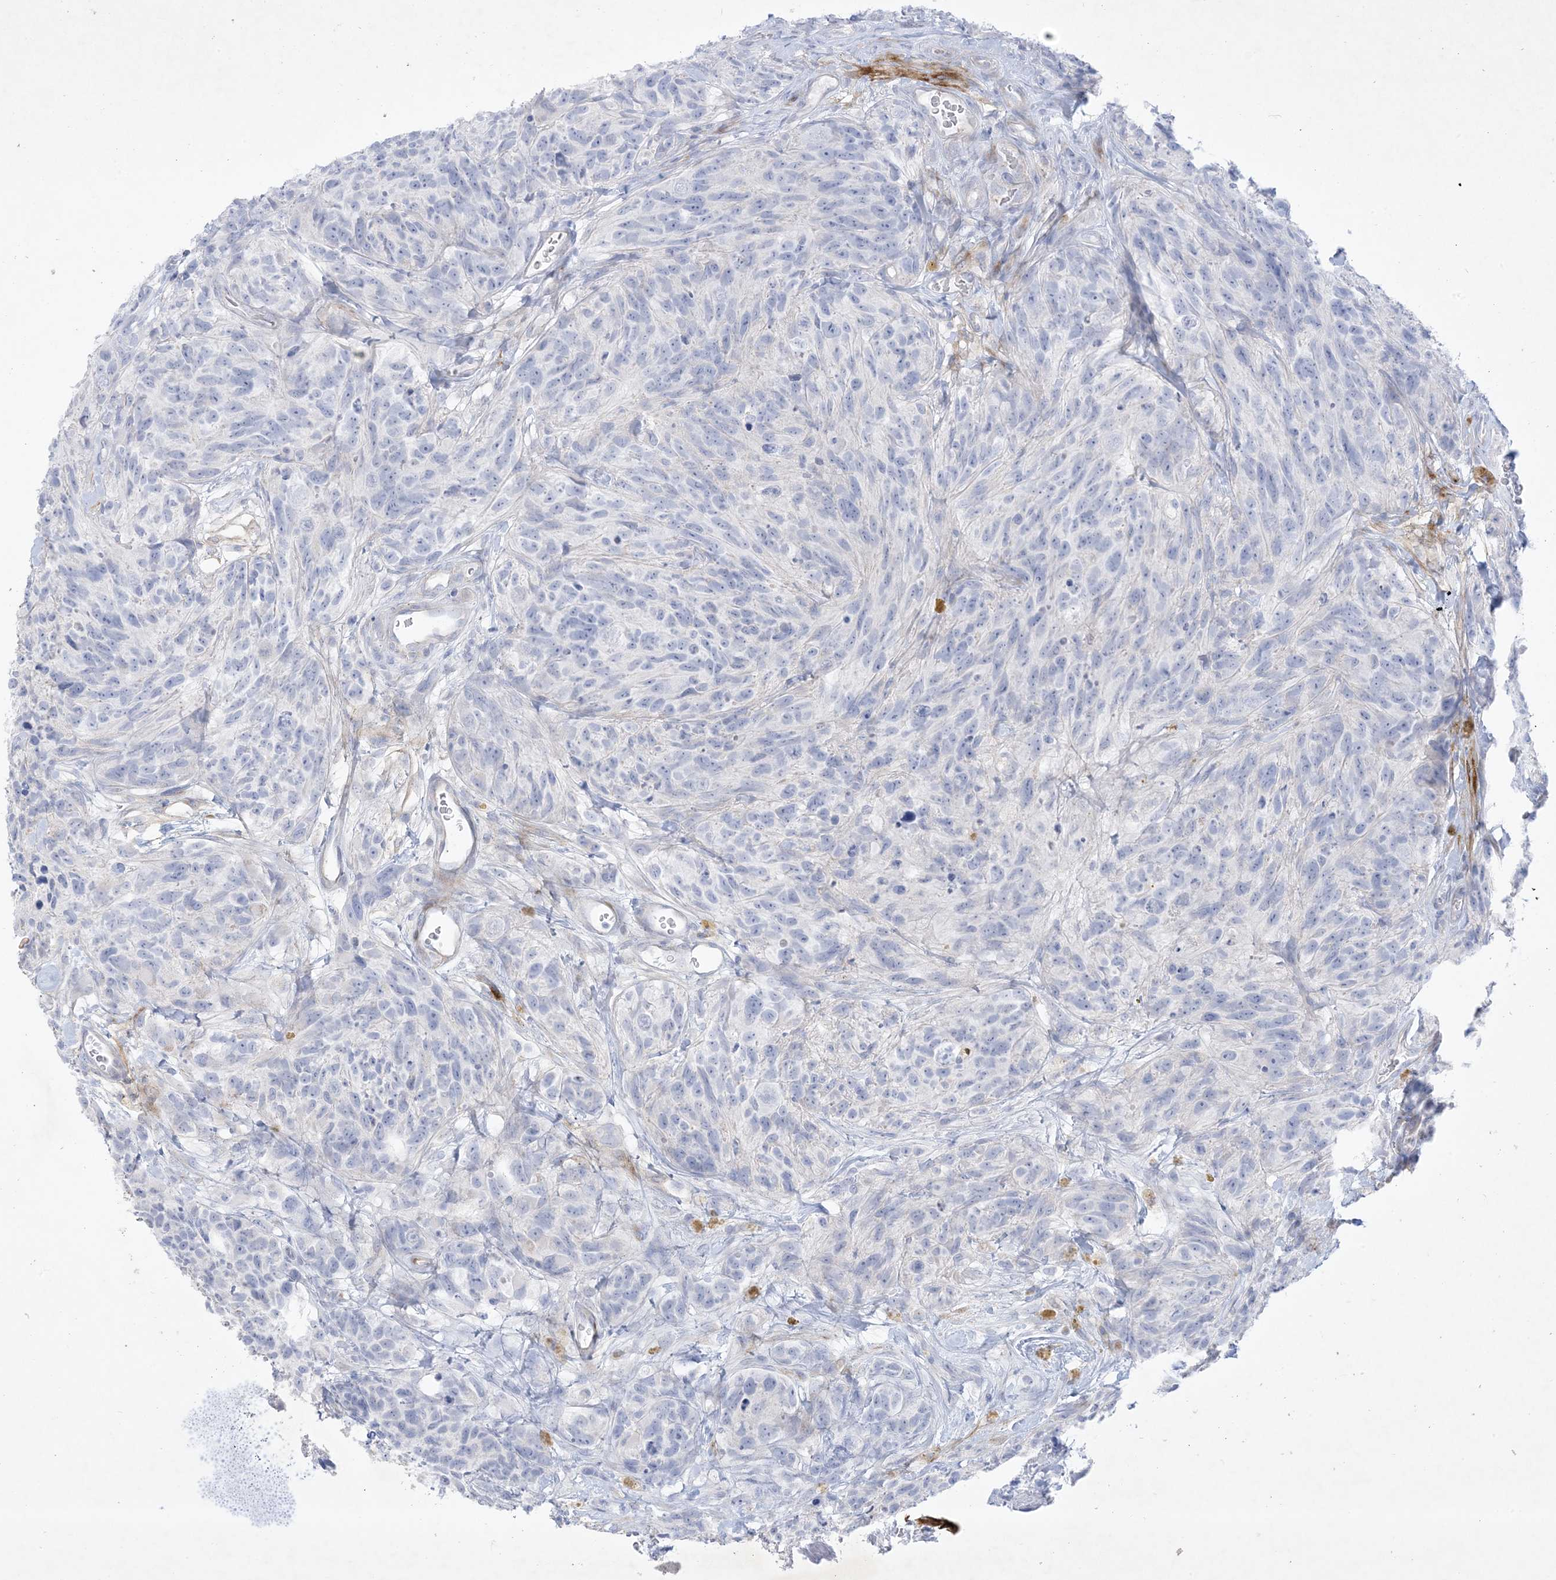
{"staining": {"intensity": "negative", "quantity": "none", "location": "none"}, "tissue": "glioma", "cell_type": "Tumor cells", "image_type": "cancer", "snomed": [{"axis": "morphology", "description": "Glioma, malignant, High grade"}, {"axis": "topography", "description": "Brain"}], "caption": "The histopathology image displays no staining of tumor cells in malignant glioma (high-grade).", "gene": "B3GNT7", "patient": {"sex": "male", "age": 69}}